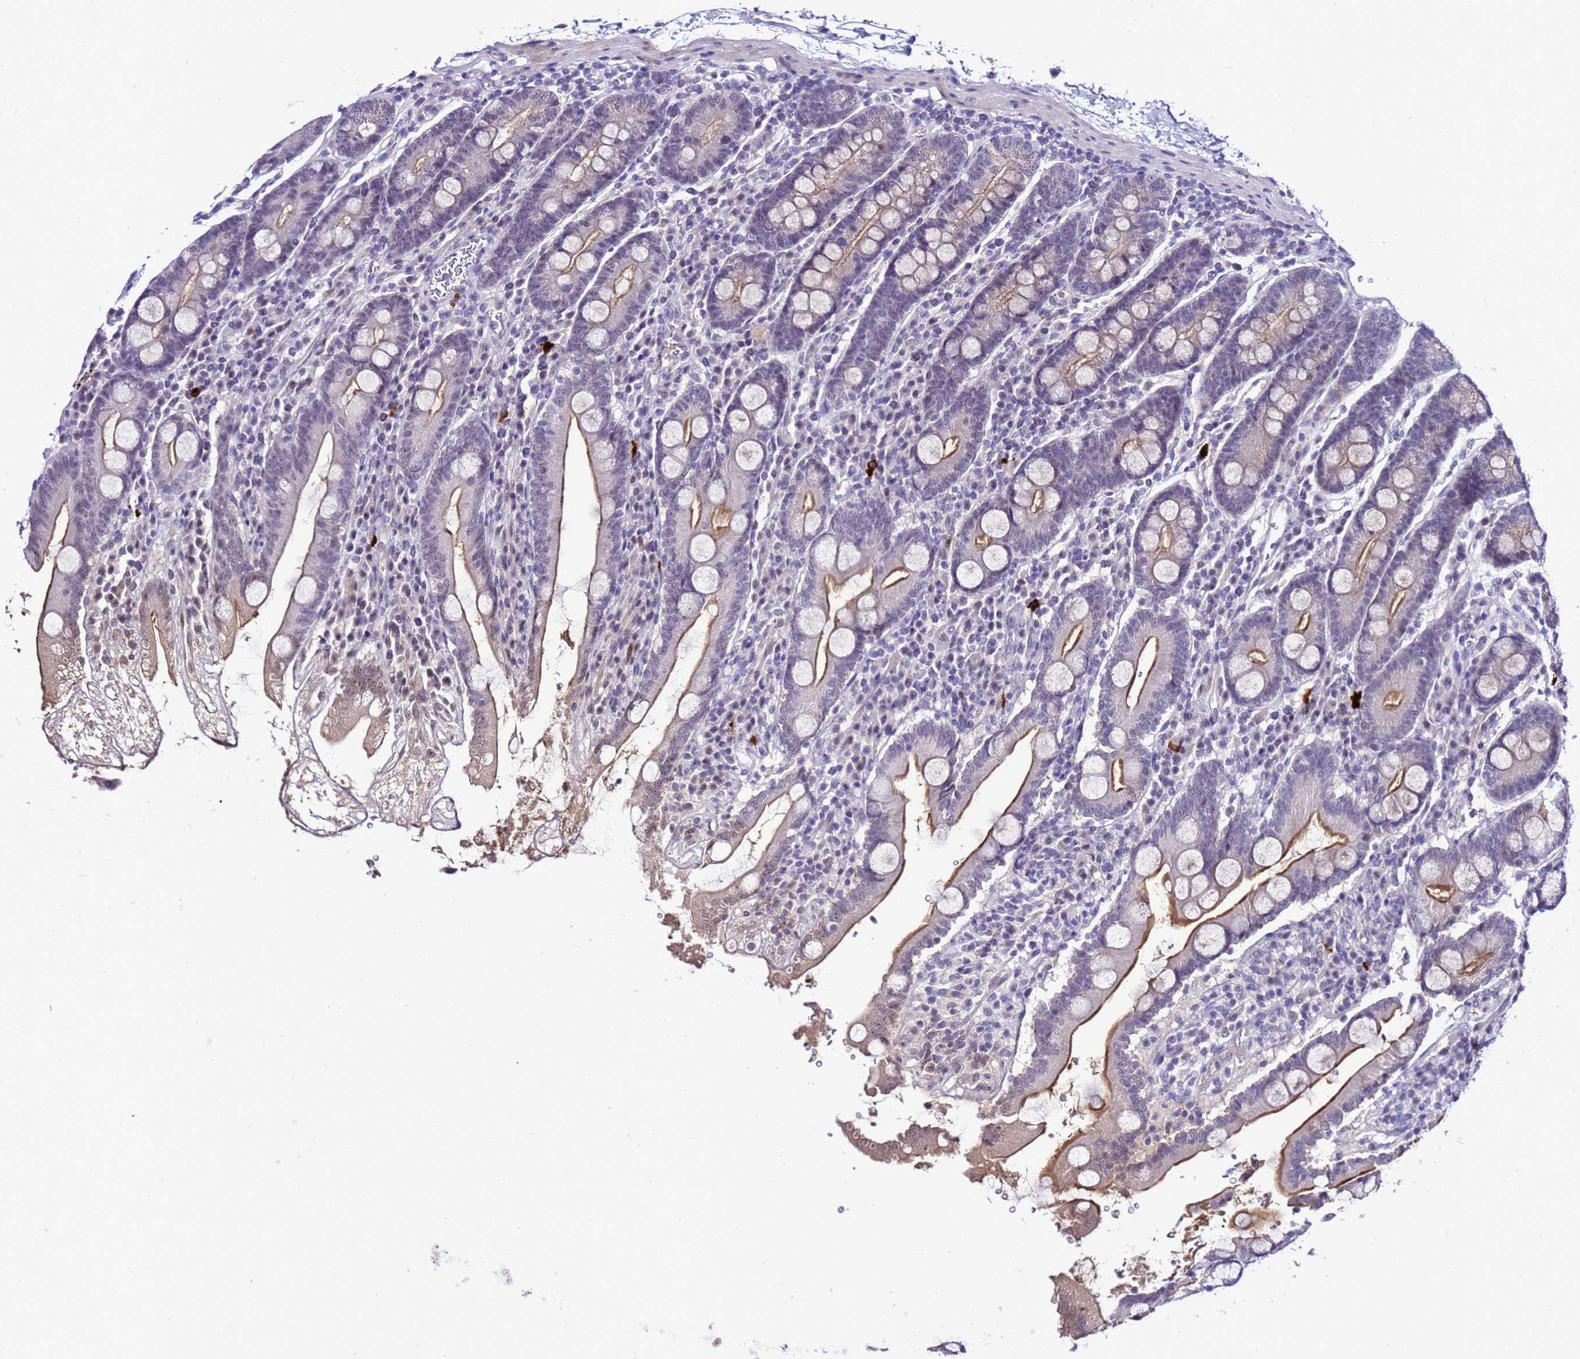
{"staining": {"intensity": "moderate", "quantity": "<25%", "location": "cytoplasmic/membranous"}, "tissue": "duodenum", "cell_type": "Glandular cells", "image_type": "normal", "snomed": [{"axis": "morphology", "description": "Normal tissue, NOS"}, {"axis": "topography", "description": "Duodenum"}], "caption": "About <25% of glandular cells in benign human duodenum display moderate cytoplasmic/membranous protein expression as visualized by brown immunohistochemical staining.", "gene": "C19orf47", "patient": {"sex": "male", "age": 35}}